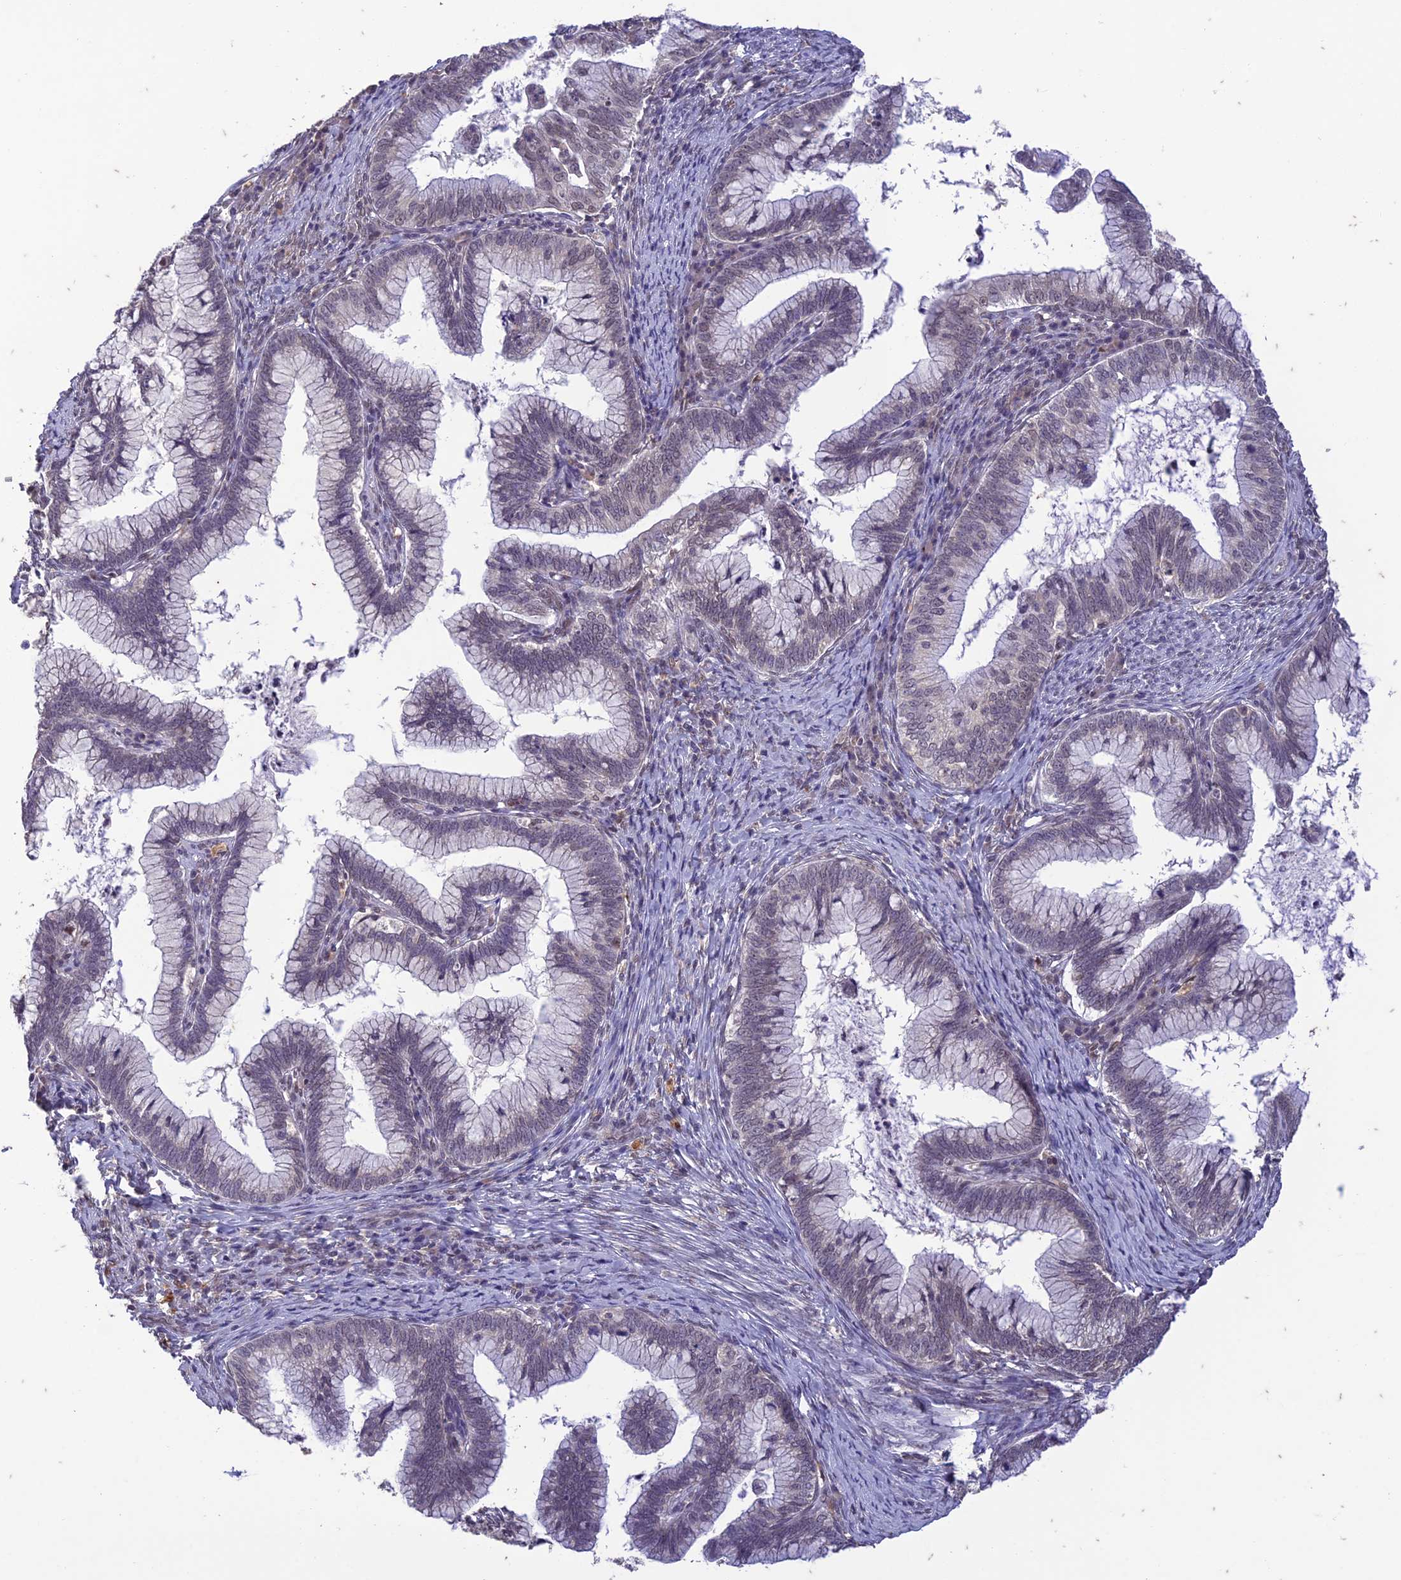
{"staining": {"intensity": "negative", "quantity": "none", "location": "none"}, "tissue": "cervical cancer", "cell_type": "Tumor cells", "image_type": "cancer", "snomed": [{"axis": "morphology", "description": "Adenocarcinoma, NOS"}, {"axis": "topography", "description": "Cervix"}], "caption": "This is an immunohistochemistry histopathology image of cervical cancer. There is no expression in tumor cells.", "gene": "POP4", "patient": {"sex": "female", "age": 36}}